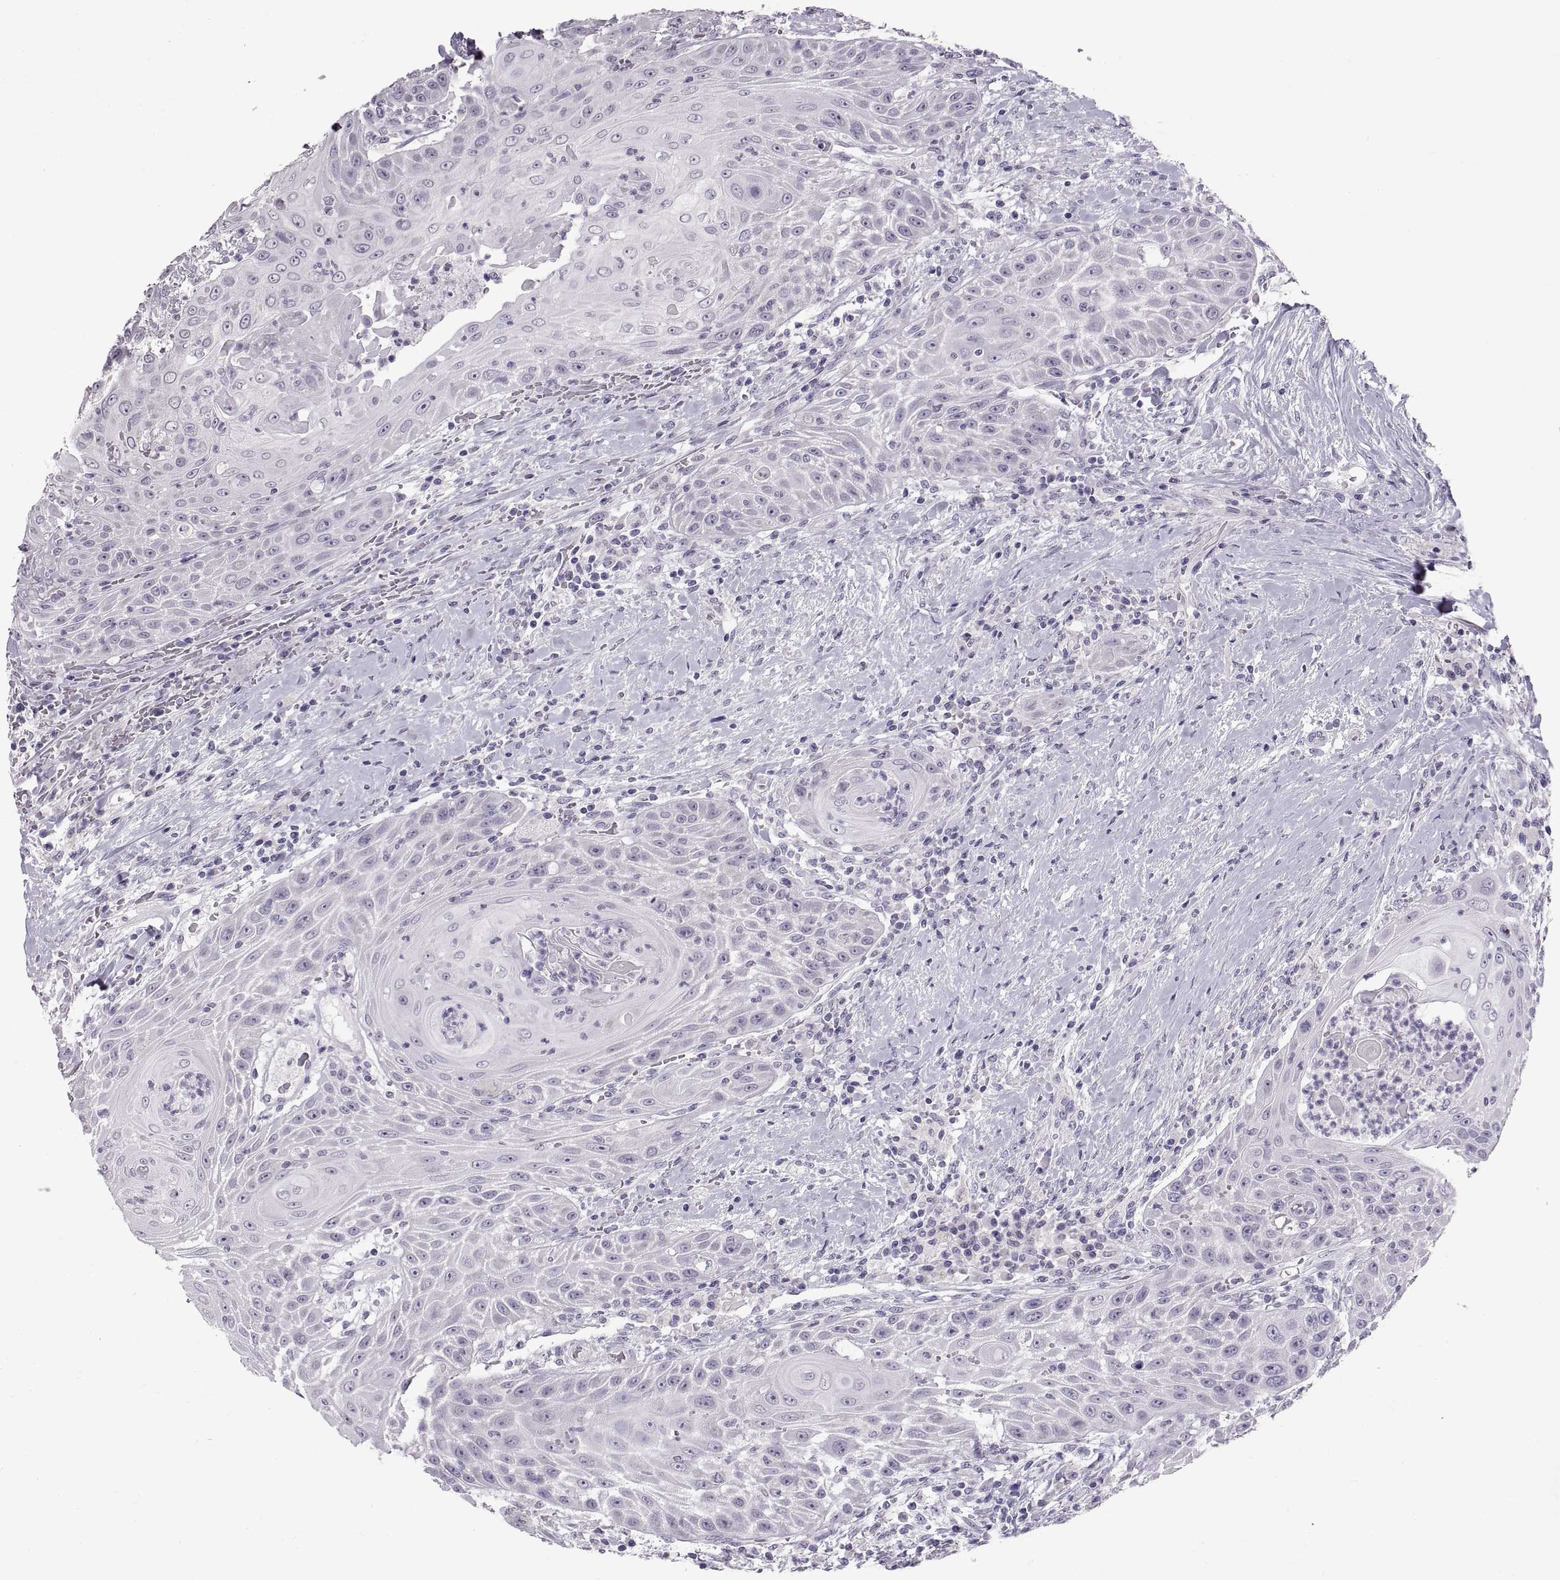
{"staining": {"intensity": "negative", "quantity": "none", "location": "none"}, "tissue": "head and neck cancer", "cell_type": "Tumor cells", "image_type": "cancer", "snomed": [{"axis": "morphology", "description": "Squamous cell carcinoma, NOS"}, {"axis": "topography", "description": "Head-Neck"}], "caption": "Human head and neck cancer (squamous cell carcinoma) stained for a protein using immunohistochemistry (IHC) shows no staining in tumor cells.", "gene": "WBP2NL", "patient": {"sex": "male", "age": 69}}